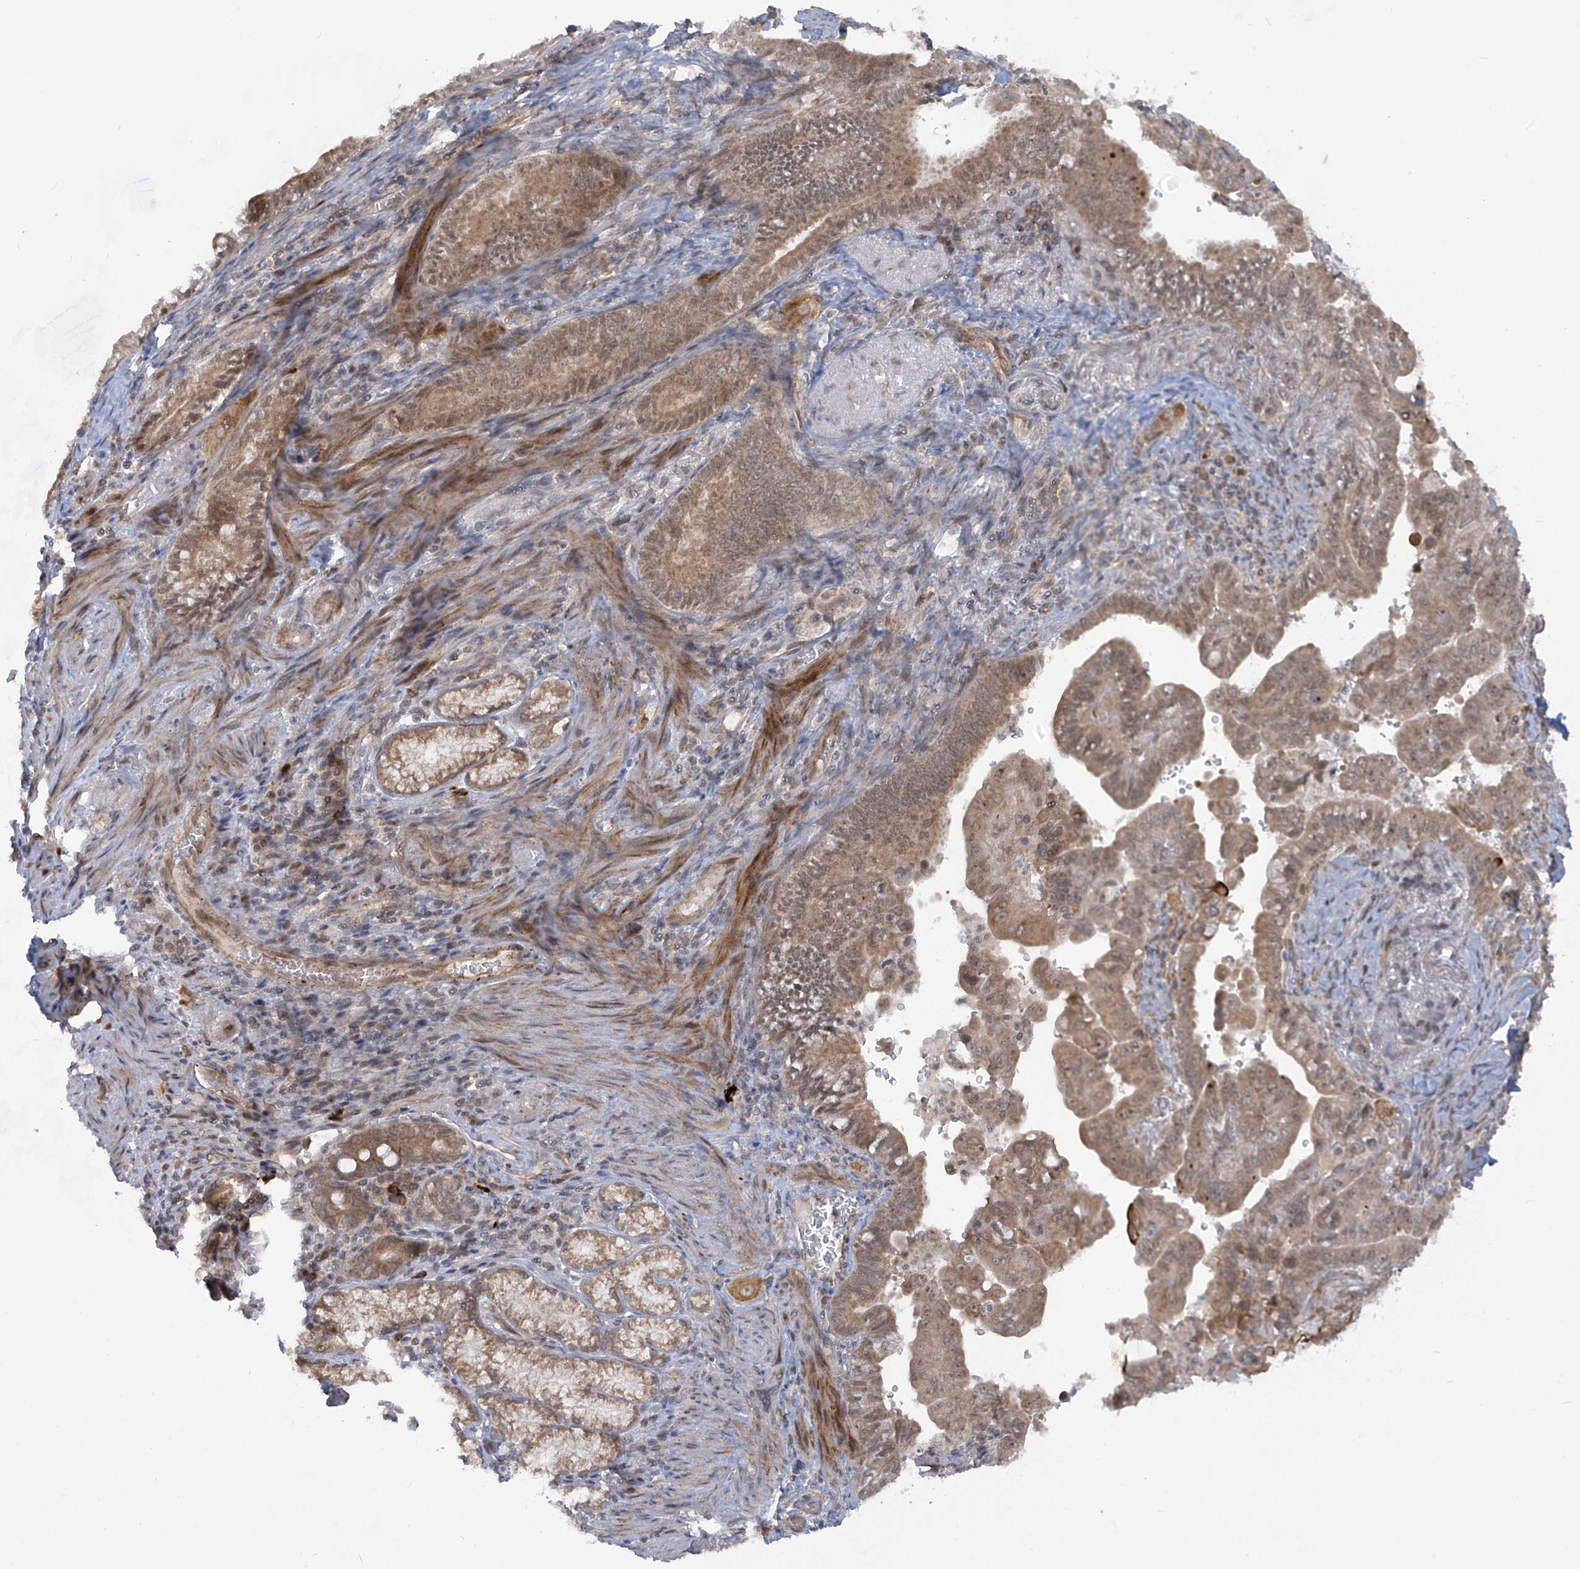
{"staining": {"intensity": "weak", "quantity": ">75%", "location": "cytoplasmic/membranous"}, "tissue": "pancreatic cancer", "cell_type": "Tumor cells", "image_type": "cancer", "snomed": [{"axis": "morphology", "description": "Adenocarcinoma, NOS"}, {"axis": "topography", "description": "Pancreas"}], "caption": "About >75% of tumor cells in human adenocarcinoma (pancreatic) exhibit weak cytoplasmic/membranous protein staining as visualized by brown immunohistochemical staining.", "gene": "TRIM67", "patient": {"sex": "male", "age": 70}}